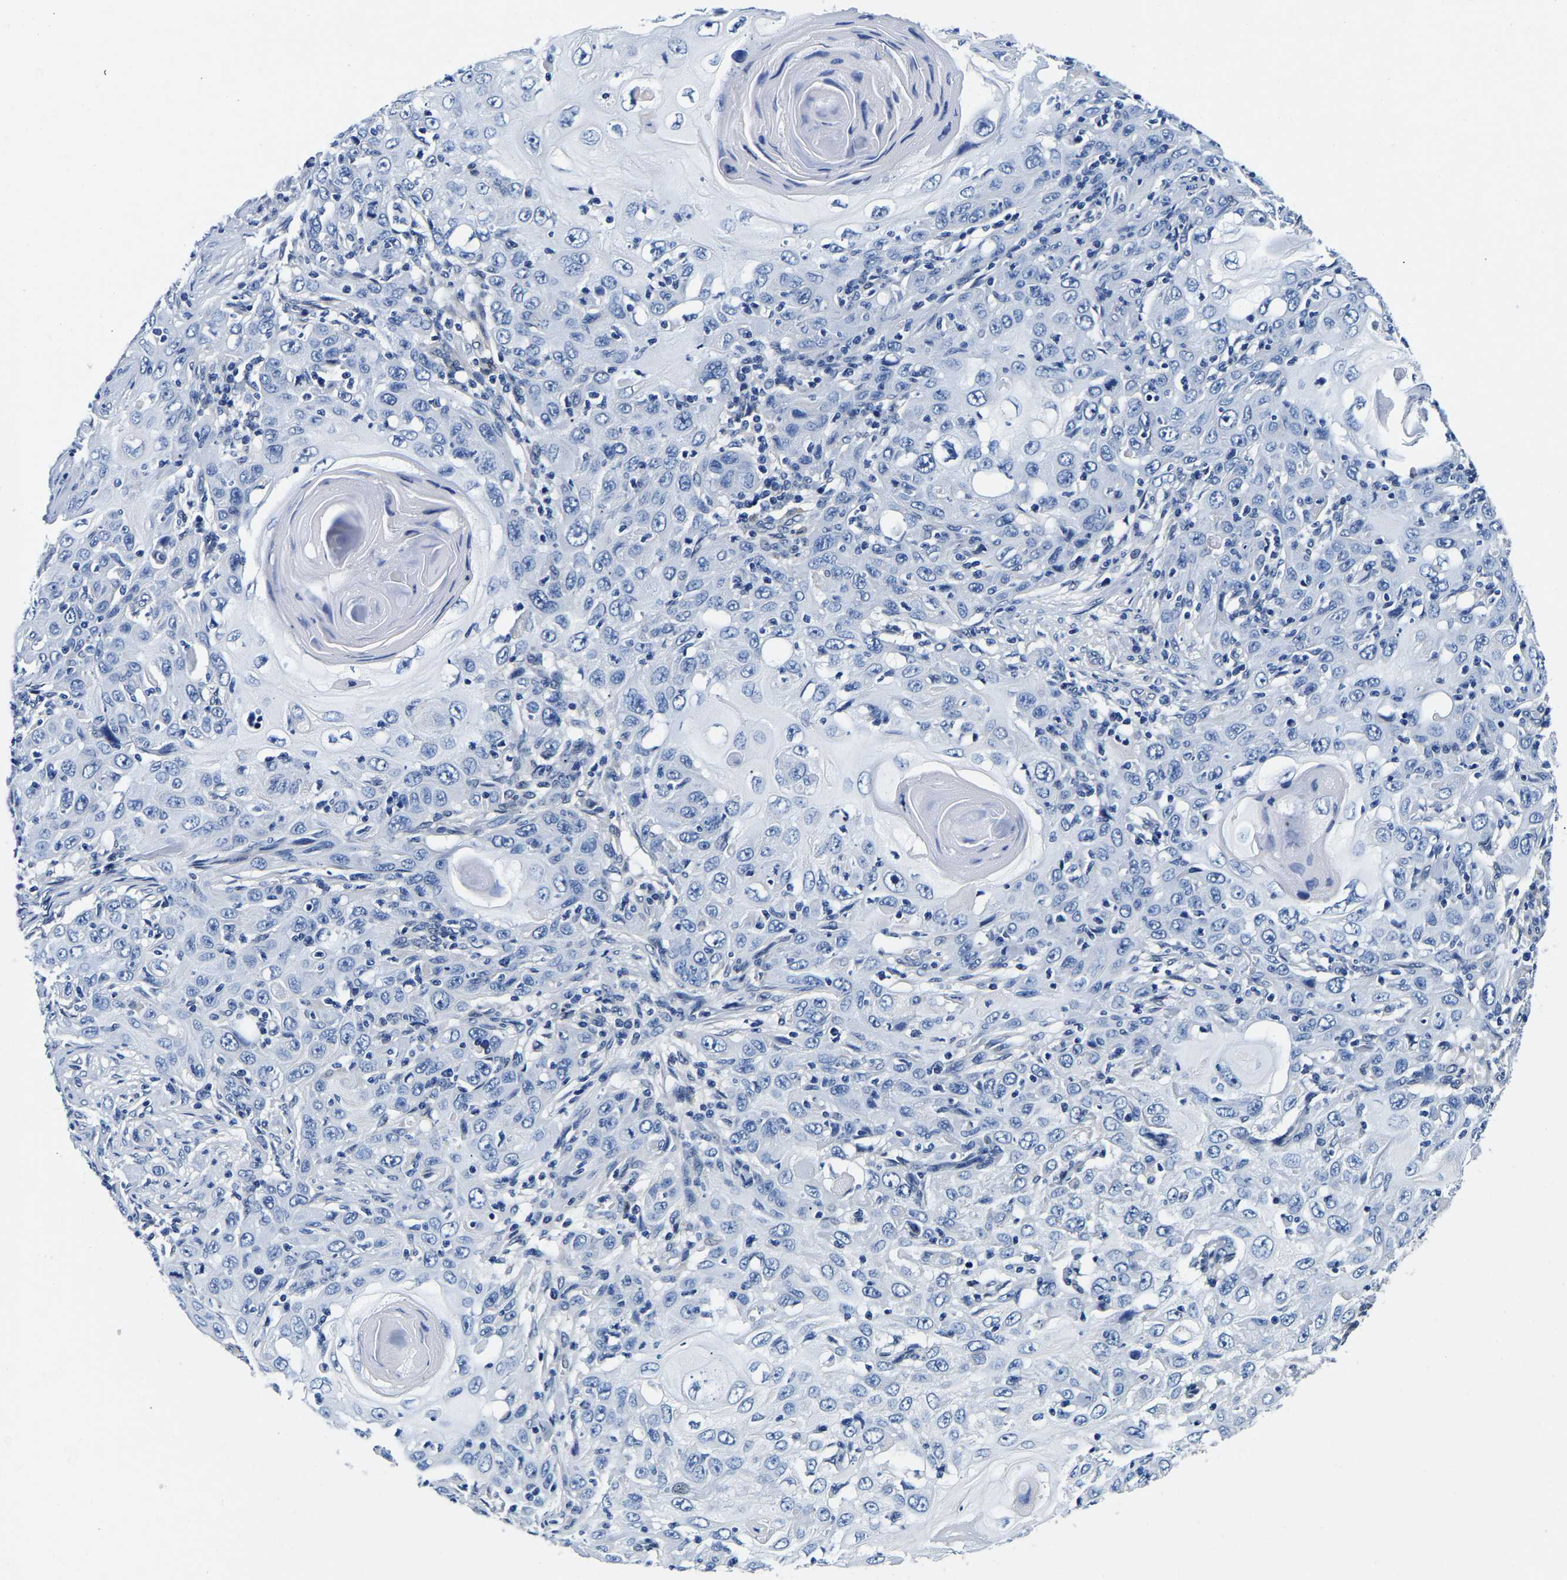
{"staining": {"intensity": "negative", "quantity": "none", "location": "none"}, "tissue": "skin cancer", "cell_type": "Tumor cells", "image_type": "cancer", "snomed": [{"axis": "morphology", "description": "Squamous cell carcinoma, NOS"}, {"axis": "topography", "description": "Skin"}], "caption": "IHC micrograph of skin cancer (squamous cell carcinoma) stained for a protein (brown), which displays no positivity in tumor cells. (Brightfield microscopy of DAB immunohistochemistry at high magnification).", "gene": "ACO1", "patient": {"sex": "female", "age": 88}}